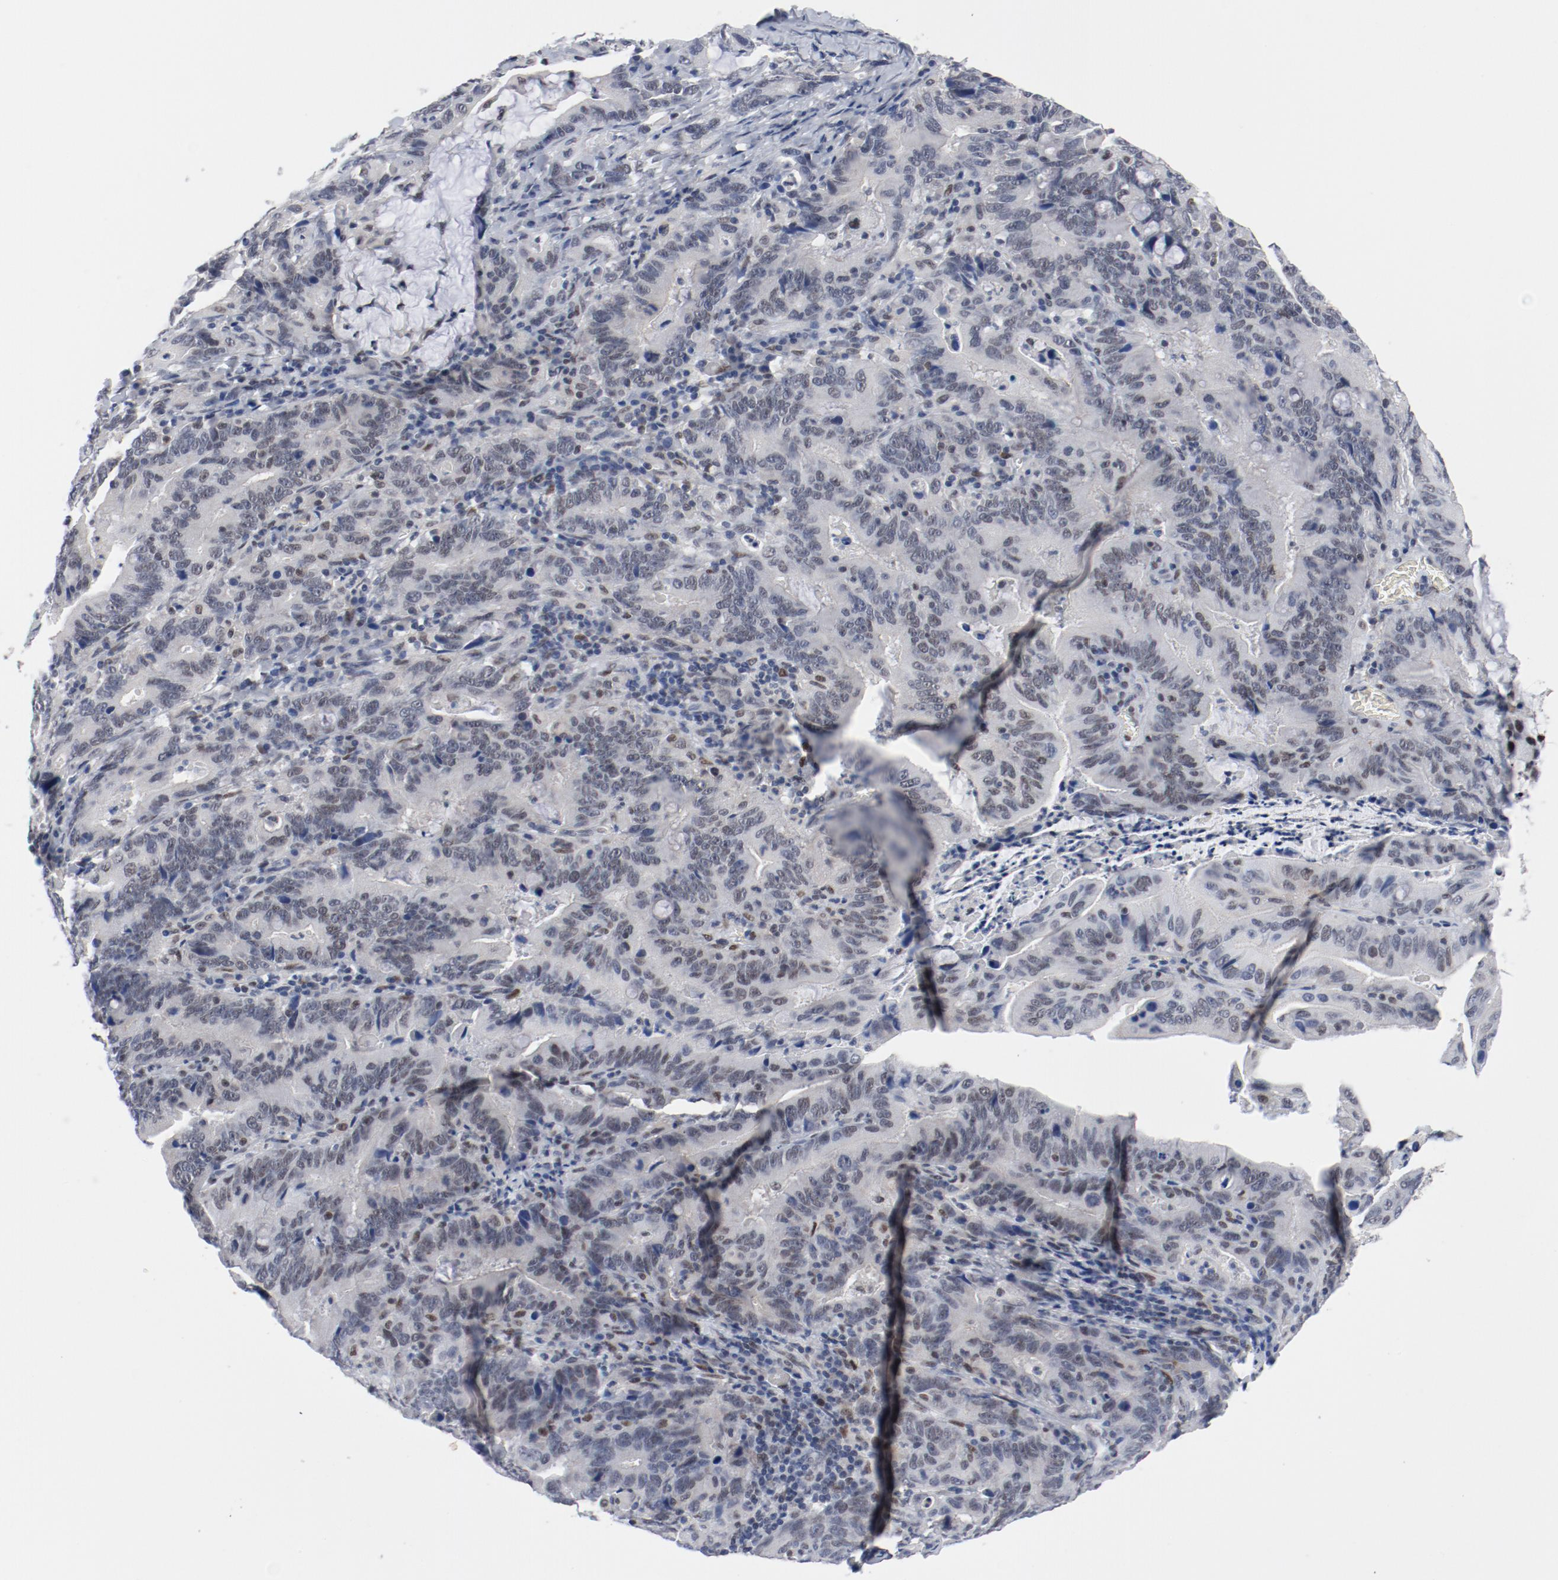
{"staining": {"intensity": "weak", "quantity": "25%-75%", "location": "nuclear"}, "tissue": "stomach cancer", "cell_type": "Tumor cells", "image_type": "cancer", "snomed": [{"axis": "morphology", "description": "Adenocarcinoma, NOS"}, {"axis": "topography", "description": "Stomach, upper"}], "caption": "DAB immunohistochemical staining of human stomach cancer (adenocarcinoma) reveals weak nuclear protein expression in approximately 25%-75% of tumor cells.", "gene": "ARNT", "patient": {"sex": "male", "age": 63}}